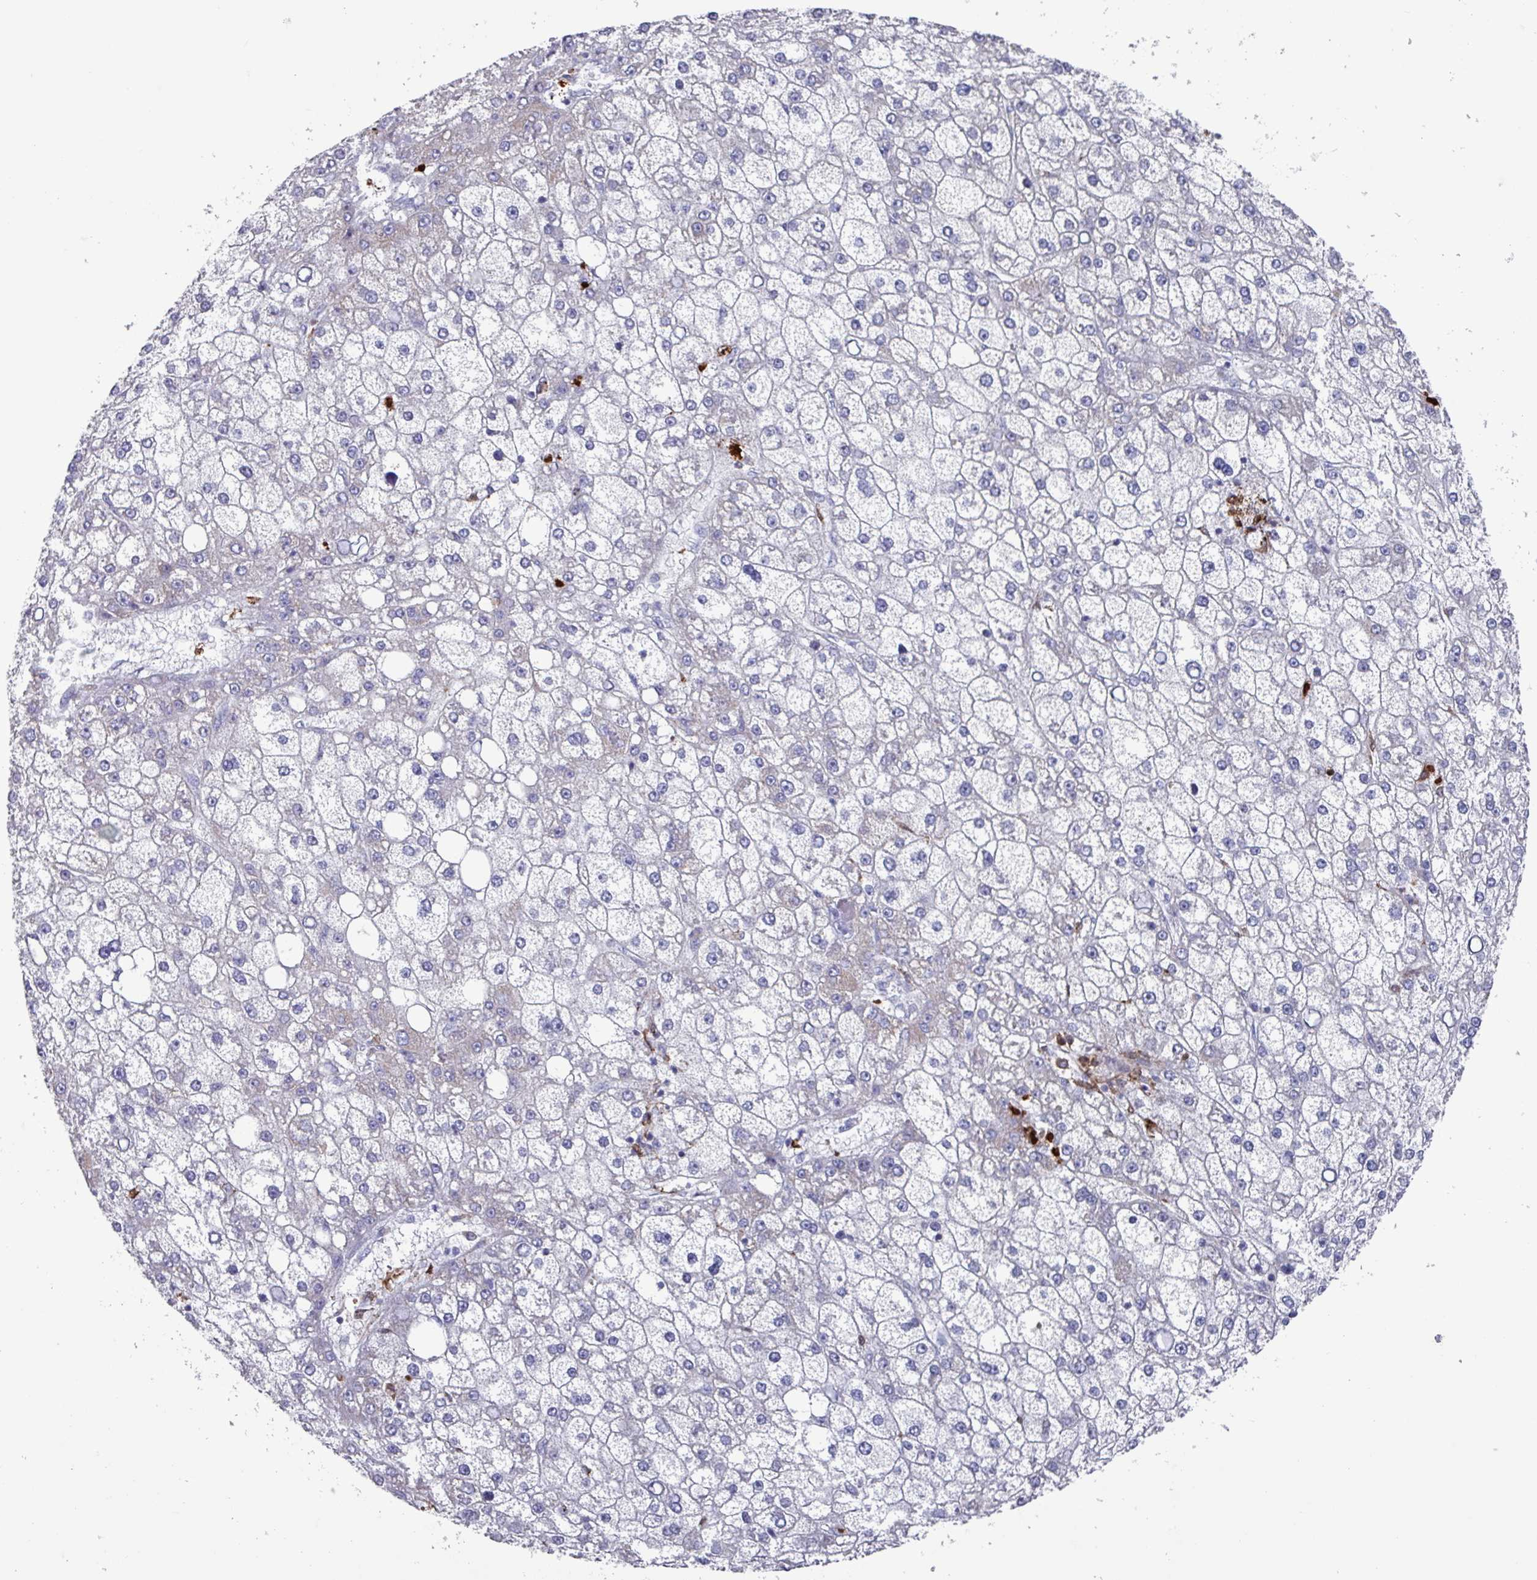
{"staining": {"intensity": "negative", "quantity": "none", "location": "none"}, "tissue": "liver cancer", "cell_type": "Tumor cells", "image_type": "cancer", "snomed": [{"axis": "morphology", "description": "Carcinoma, Hepatocellular, NOS"}, {"axis": "topography", "description": "Liver"}], "caption": "Protein analysis of liver hepatocellular carcinoma displays no significant expression in tumor cells.", "gene": "UQCC2", "patient": {"sex": "male", "age": 67}}